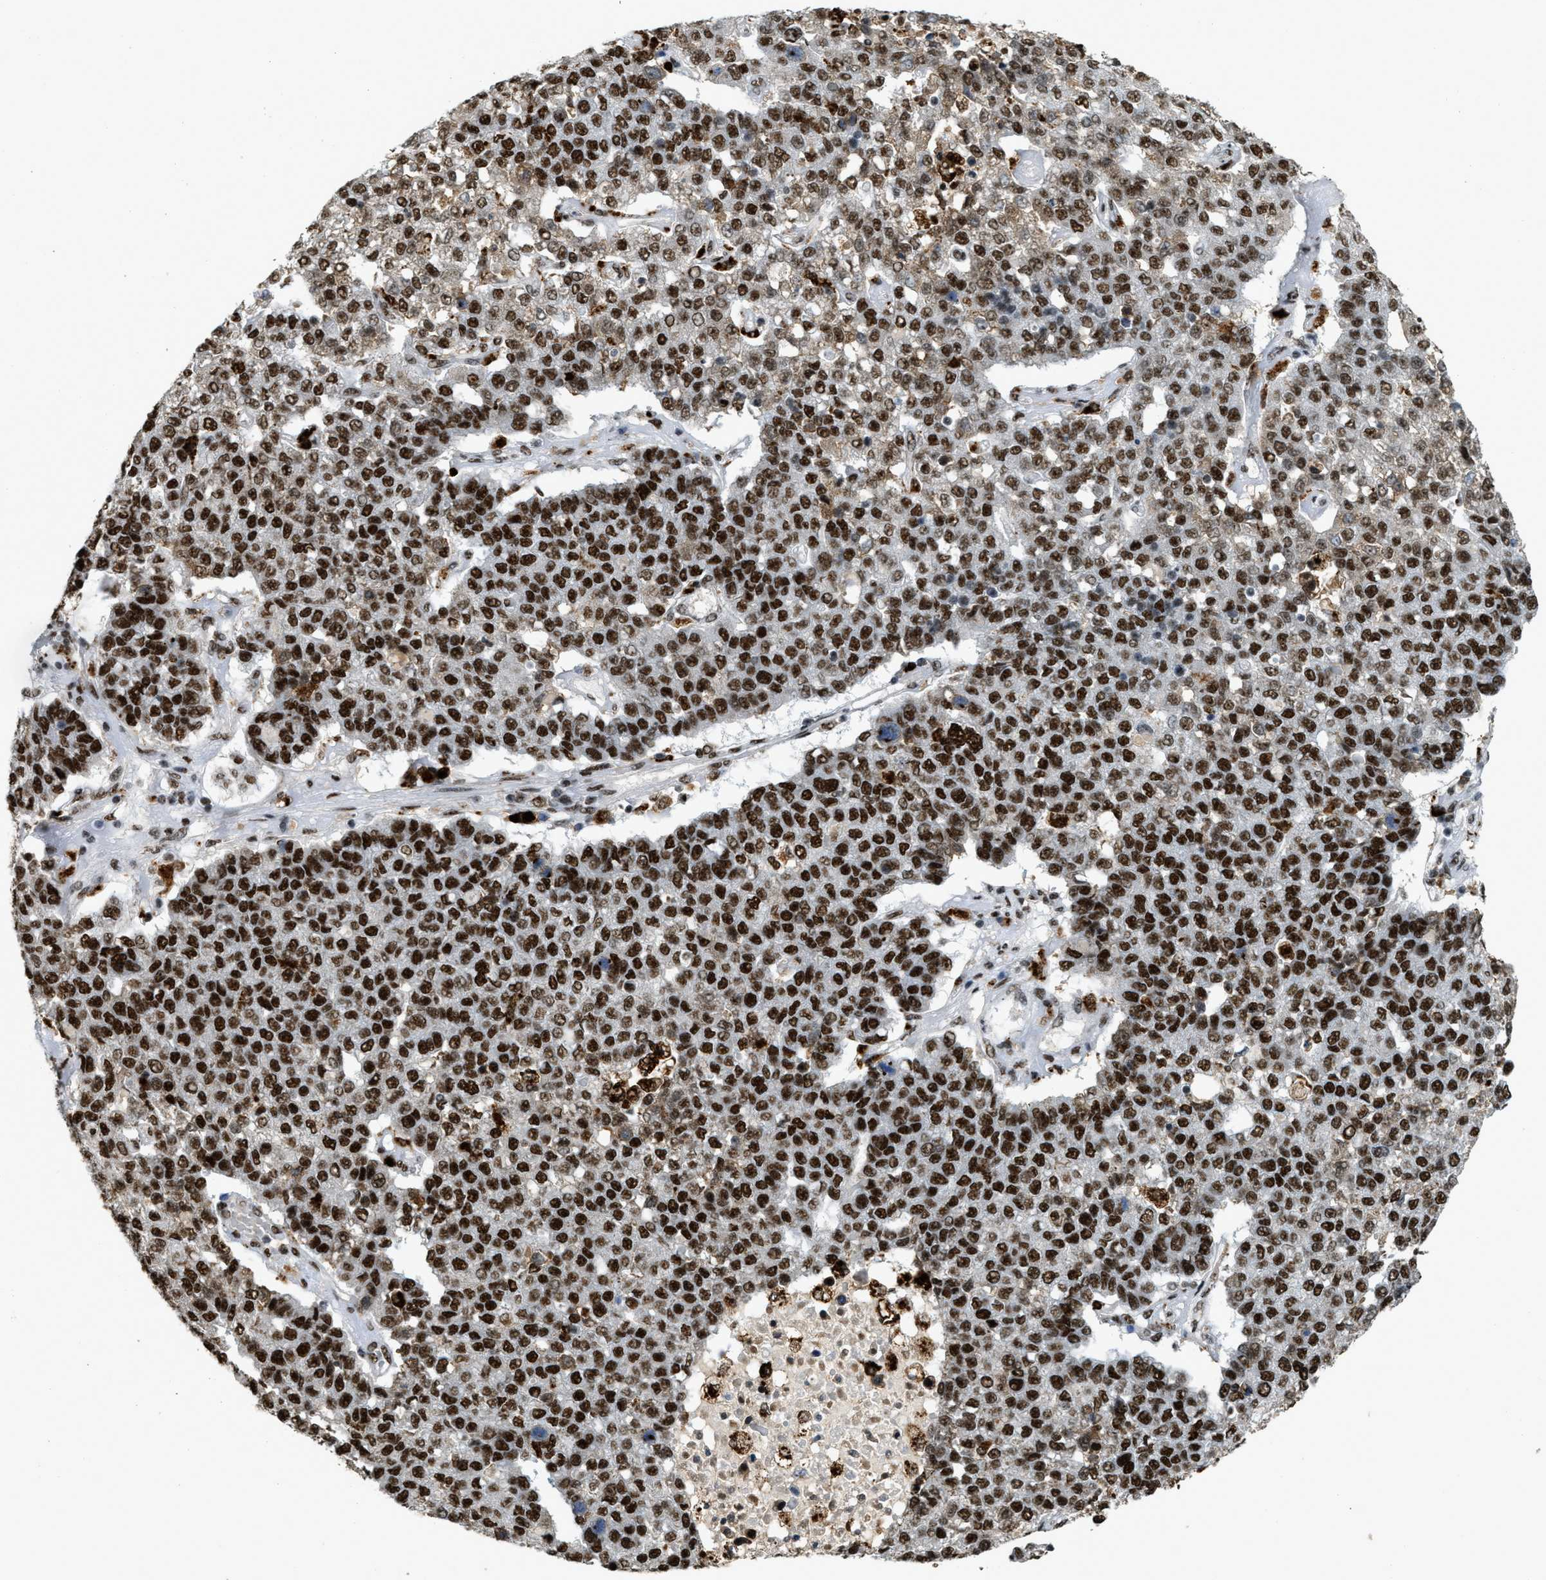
{"staining": {"intensity": "strong", "quantity": ">75%", "location": "cytoplasmic/membranous,nuclear"}, "tissue": "pancreatic cancer", "cell_type": "Tumor cells", "image_type": "cancer", "snomed": [{"axis": "morphology", "description": "Adenocarcinoma, NOS"}, {"axis": "topography", "description": "Pancreas"}], "caption": "This is a photomicrograph of IHC staining of pancreatic adenocarcinoma, which shows strong staining in the cytoplasmic/membranous and nuclear of tumor cells.", "gene": "NUMA1", "patient": {"sex": "female", "age": 61}}